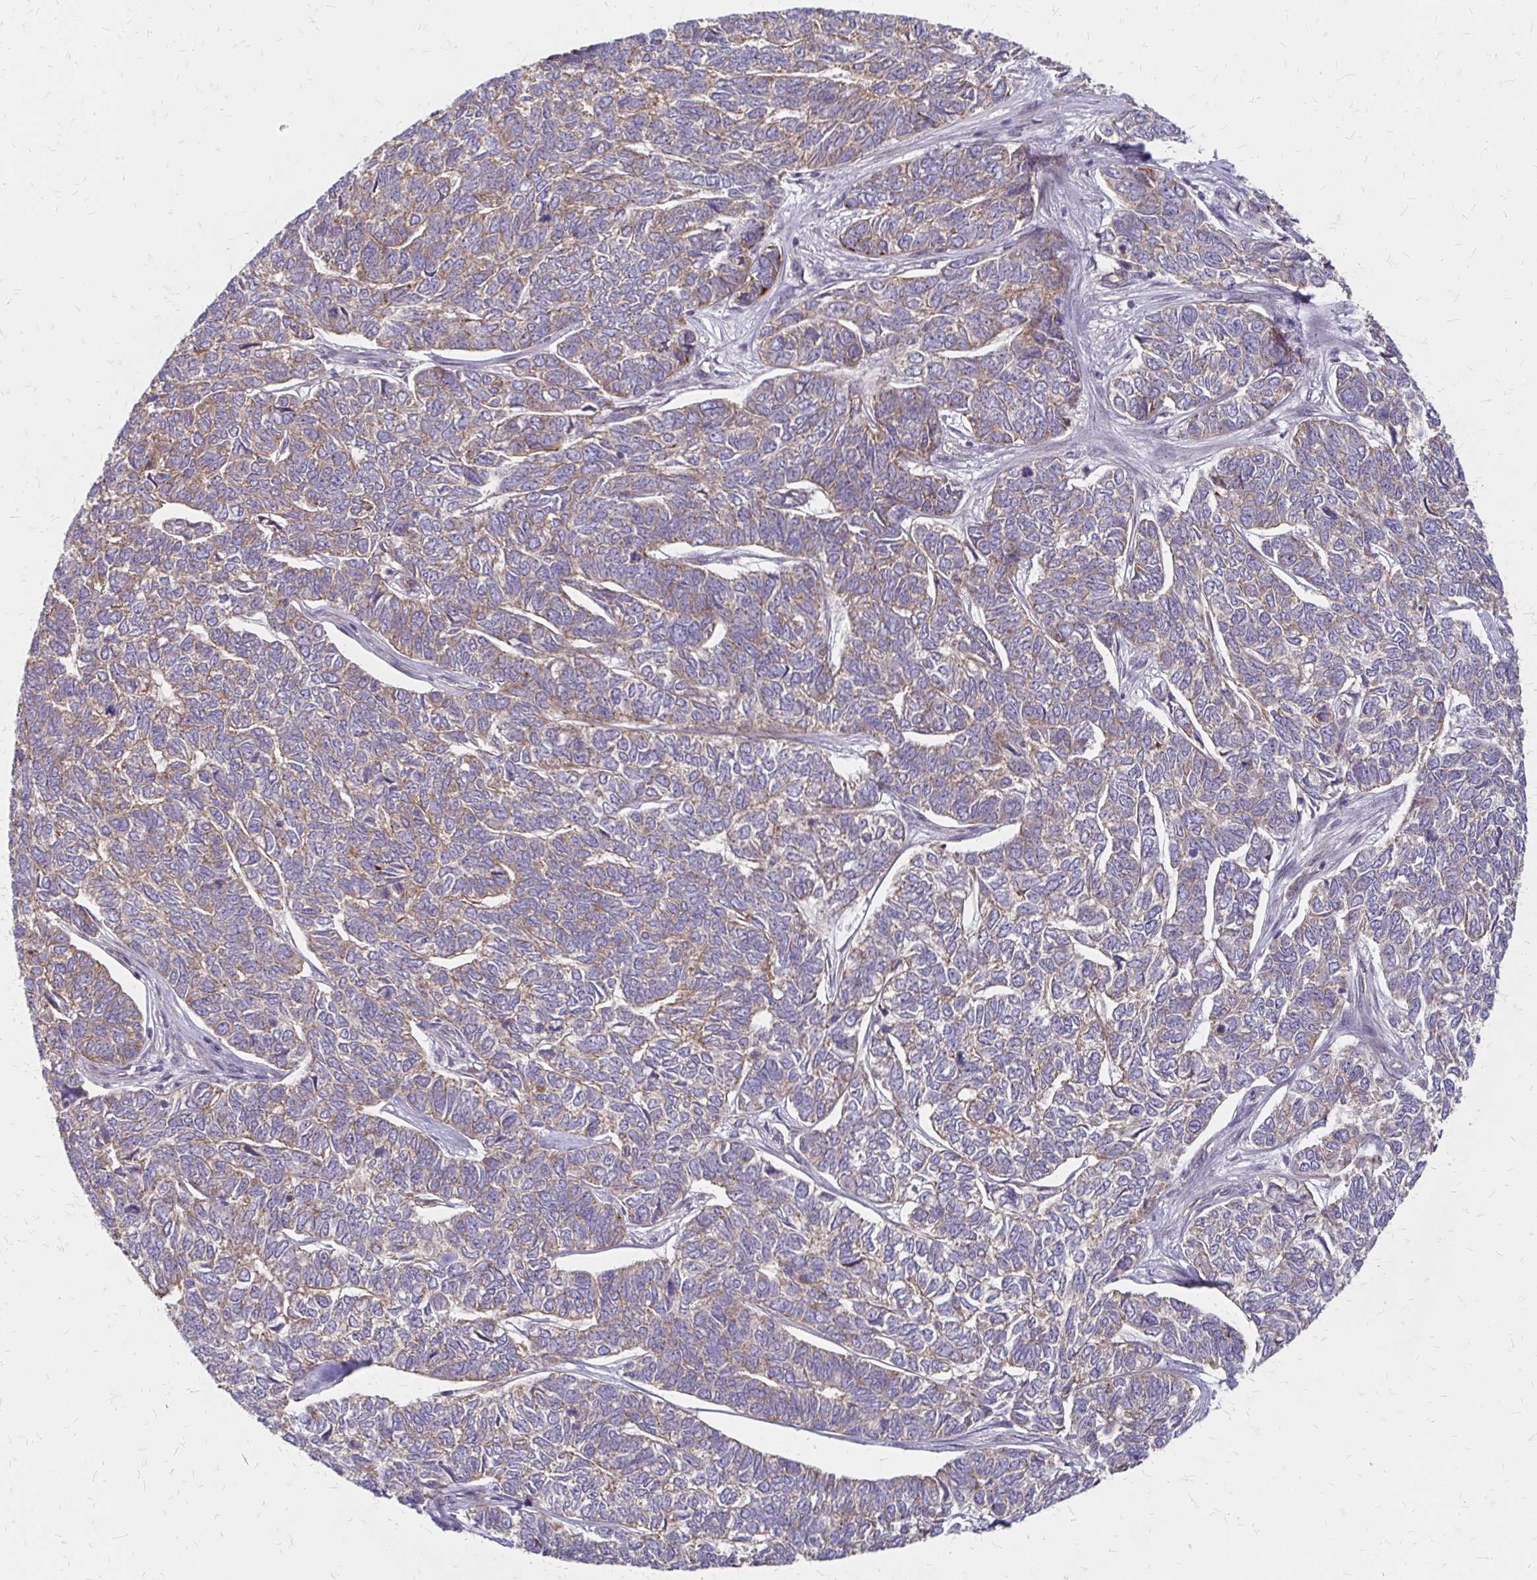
{"staining": {"intensity": "weak", "quantity": ">75%", "location": "cytoplasmic/membranous"}, "tissue": "skin cancer", "cell_type": "Tumor cells", "image_type": "cancer", "snomed": [{"axis": "morphology", "description": "Basal cell carcinoma"}, {"axis": "topography", "description": "Skin"}], "caption": "Protein expression analysis of skin cancer exhibits weak cytoplasmic/membranous expression in approximately >75% of tumor cells.", "gene": "ZNF383", "patient": {"sex": "female", "age": 65}}